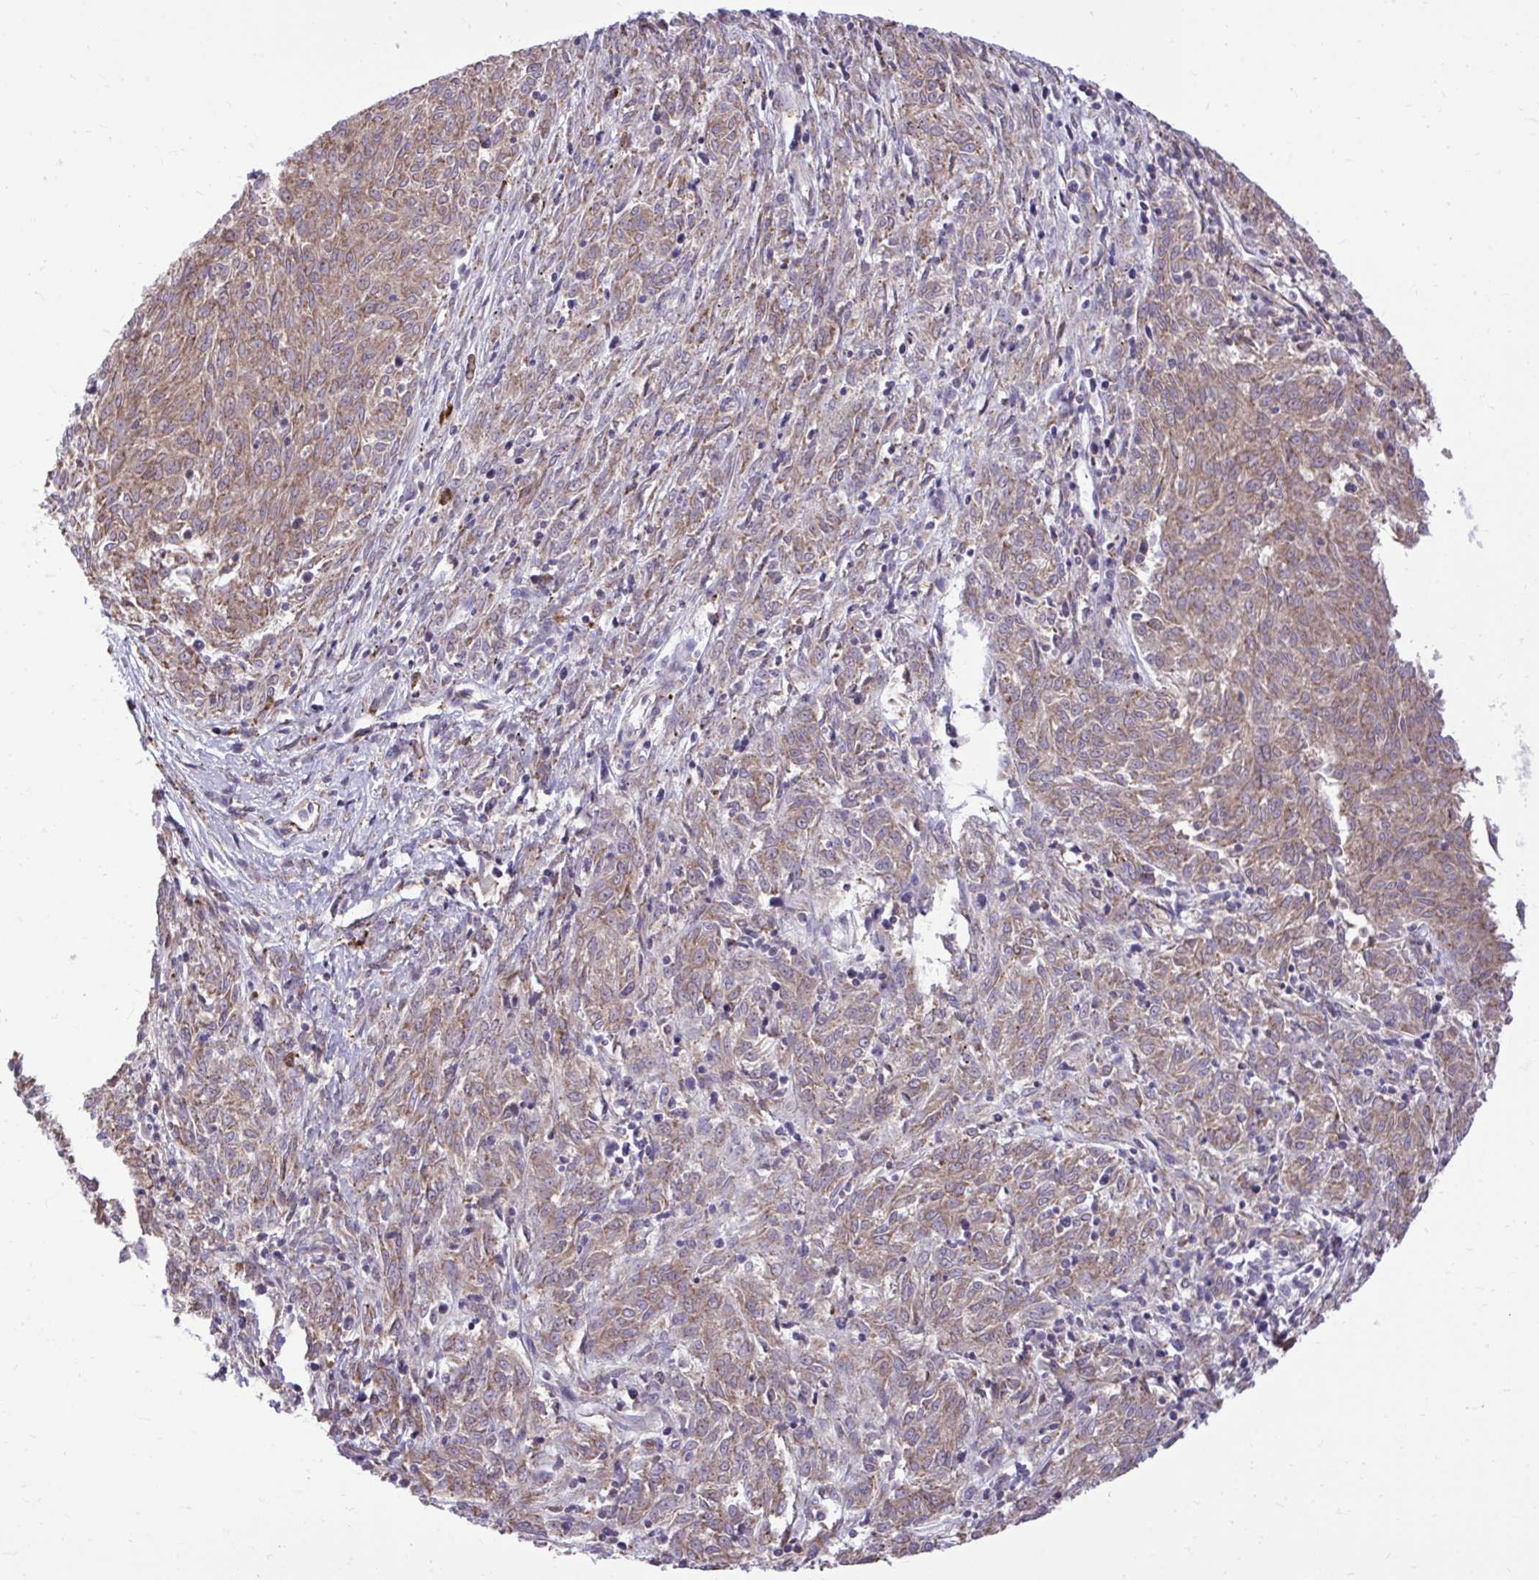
{"staining": {"intensity": "moderate", "quantity": ">75%", "location": "cytoplasmic/membranous"}, "tissue": "melanoma", "cell_type": "Tumor cells", "image_type": "cancer", "snomed": [{"axis": "morphology", "description": "Malignant melanoma, NOS"}, {"axis": "topography", "description": "Skin"}], "caption": "Malignant melanoma stained with a protein marker demonstrates moderate staining in tumor cells.", "gene": "METTL9", "patient": {"sex": "female", "age": 72}}